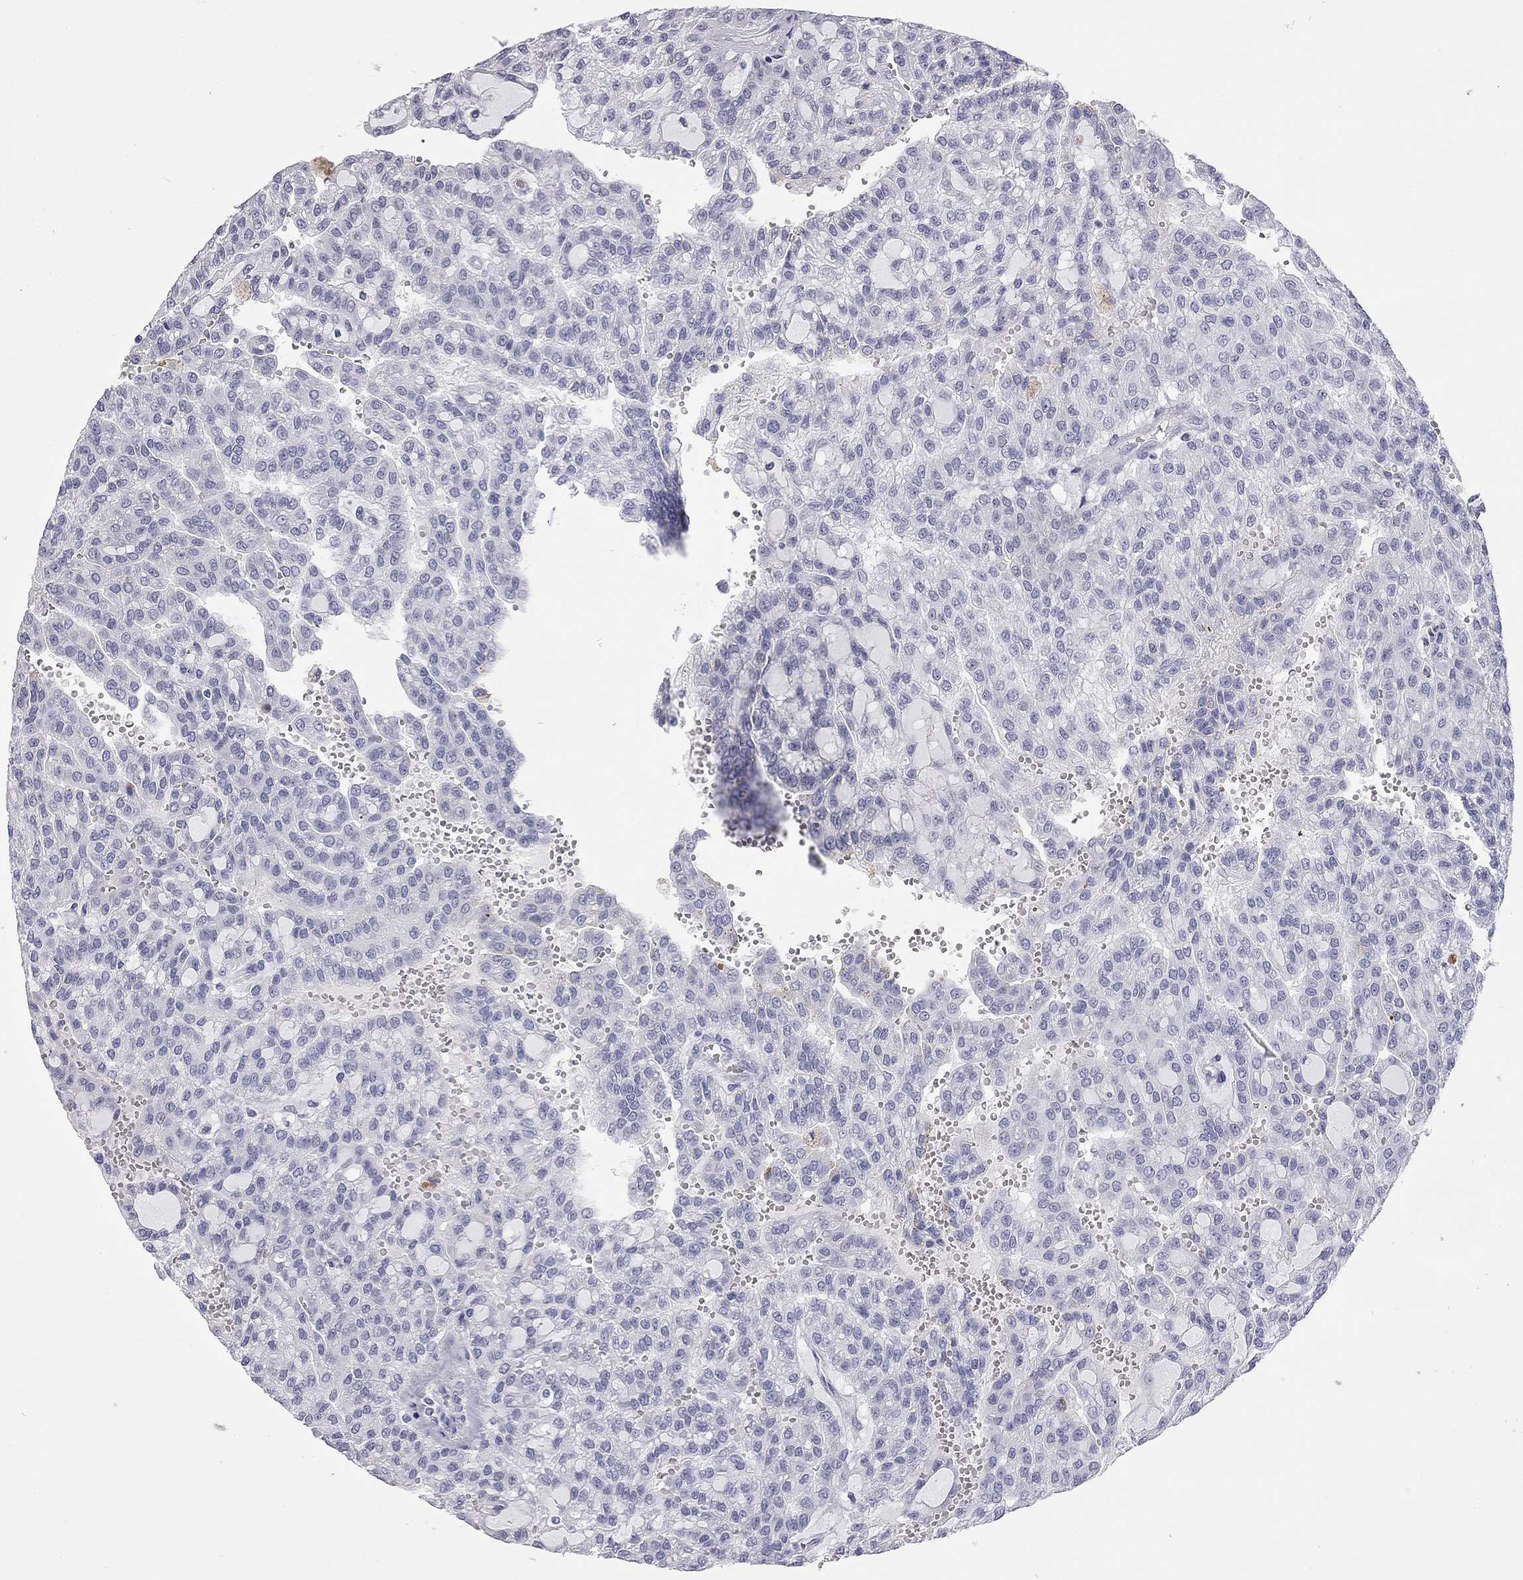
{"staining": {"intensity": "negative", "quantity": "none", "location": "none"}, "tissue": "renal cancer", "cell_type": "Tumor cells", "image_type": "cancer", "snomed": [{"axis": "morphology", "description": "Adenocarcinoma, NOS"}, {"axis": "topography", "description": "Kidney"}], "caption": "Tumor cells are negative for brown protein staining in adenocarcinoma (renal).", "gene": "AK8", "patient": {"sex": "male", "age": 63}}